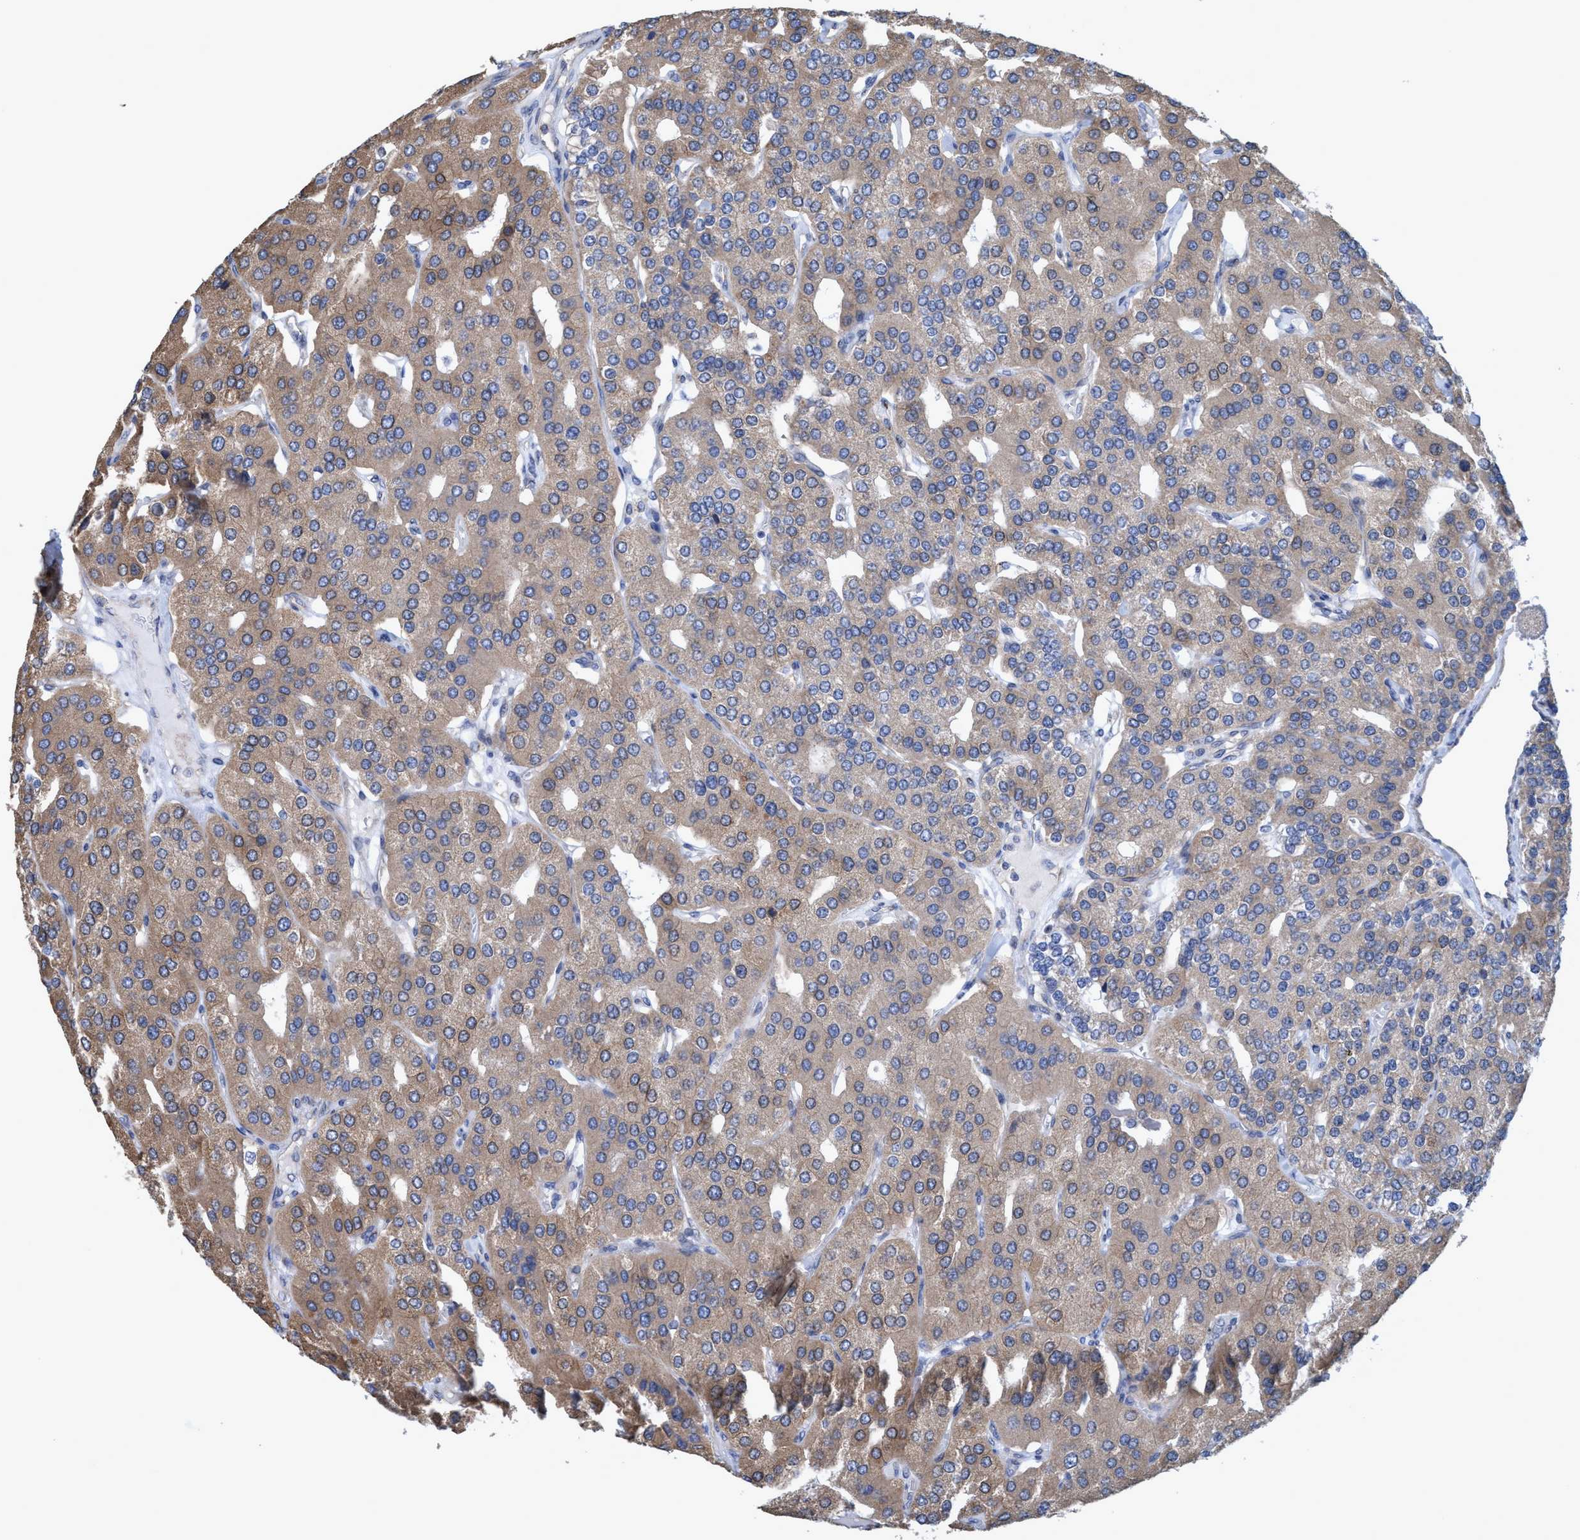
{"staining": {"intensity": "moderate", "quantity": ">75%", "location": "cytoplasmic/membranous"}, "tissue": "parathyroid gland", "cell_type": "Glandular cells", "image_type": "normal", "snomed": [{"axis": "morphology", "description": "Normal tissue, NOS"}, {"axis": "morphology", "description": "Adenoma, NOS"}, {"axis": "topography", "description": "Parathyroid gland"}], "caption": "Parathyroid gland stained for a protein (brown) exhibits moderate cytoplasmic/membranous positive expression in approximately >75% of glandular cells.", "gene": "BICD2", "patient": {"sex": "female", "age": 86}}